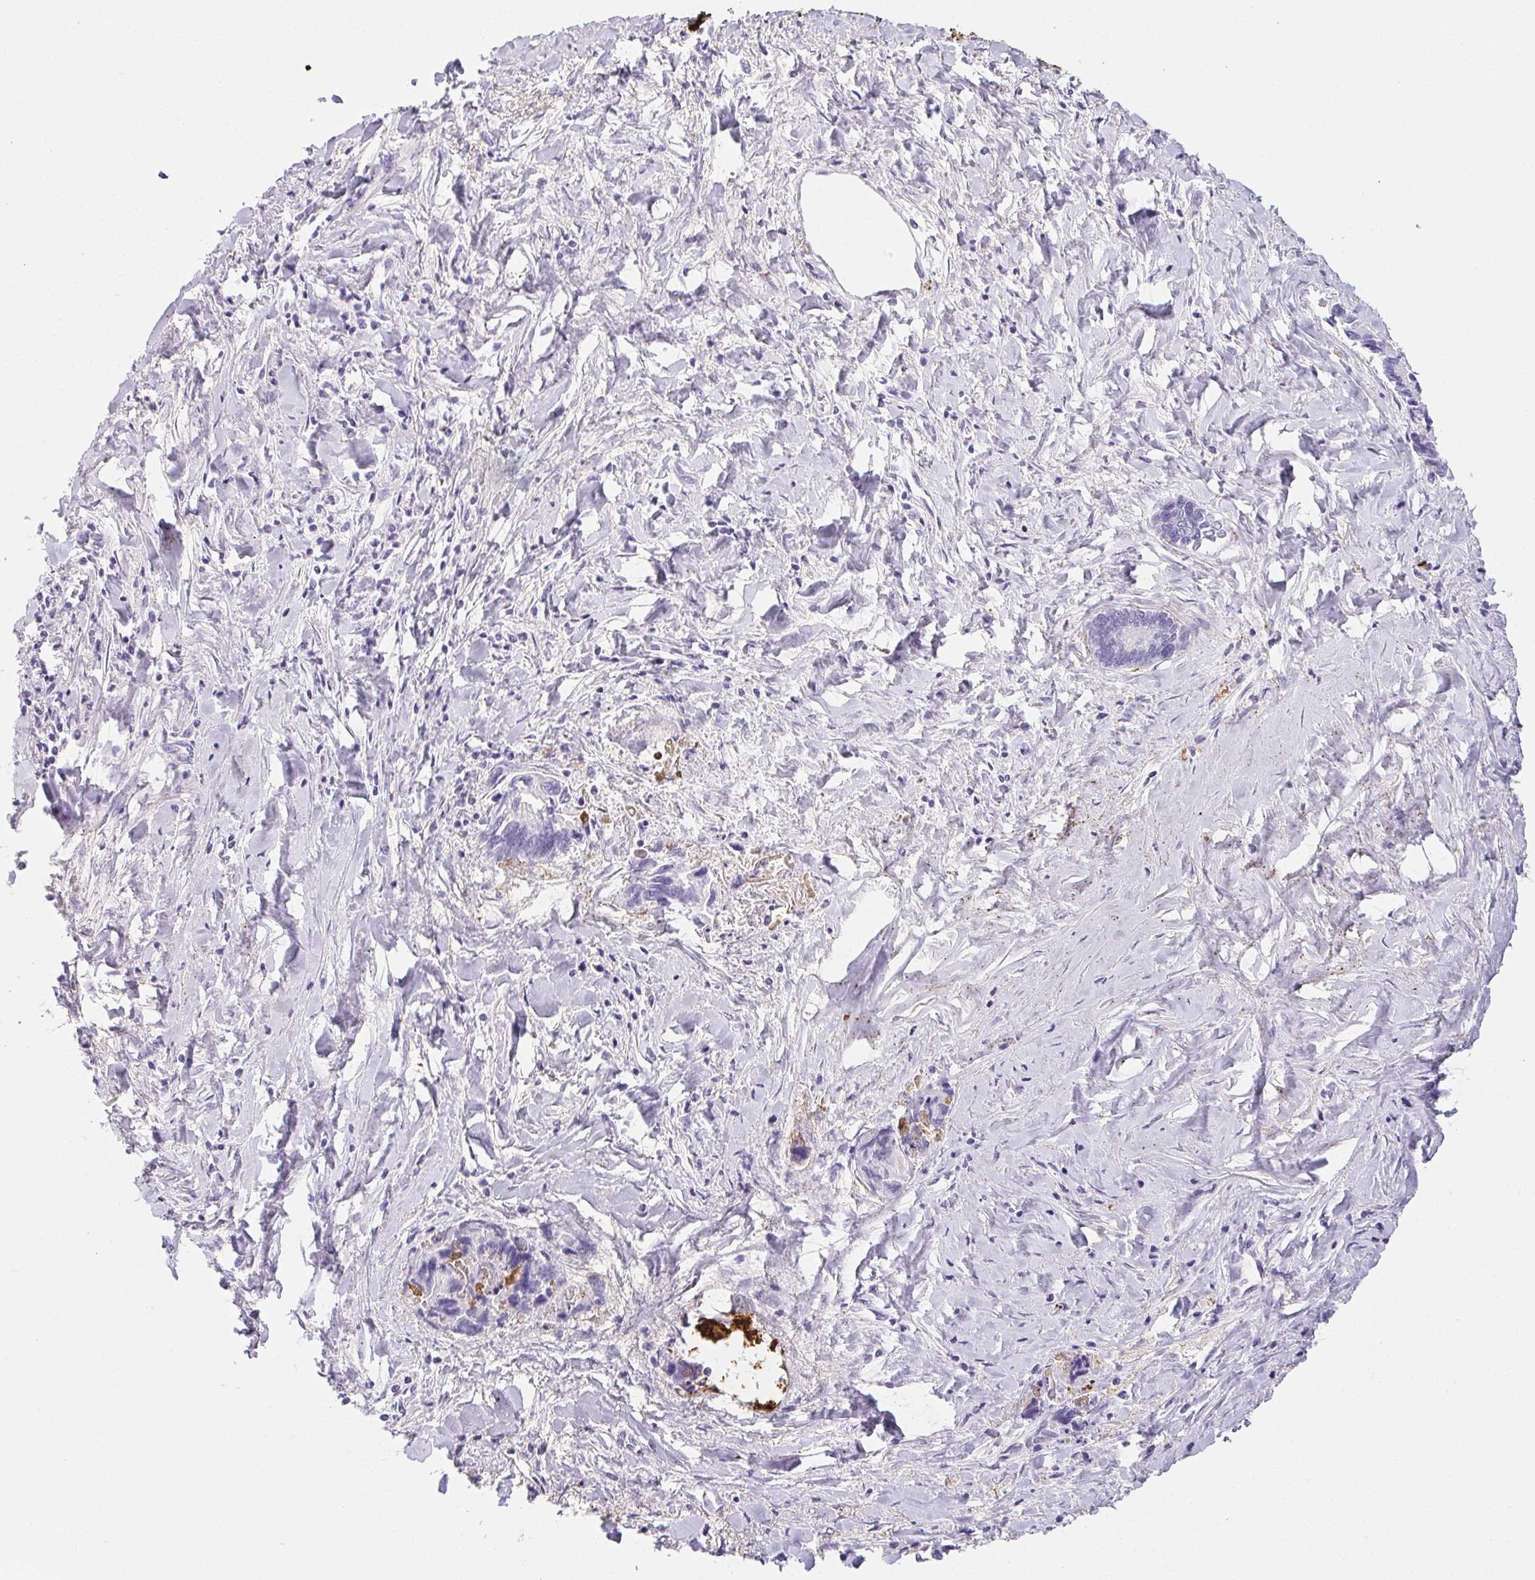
{"staining": {"intensity": "negative", "quantity": "none", "location": "none"}, "tissue": "liver cancer", "cell_type": "Tumor cells", "image_type": "cancer", "snomed": [{"axis": "morphology", "description": "Cholangiocarcinoma"}, {"axis": "topography", "description": "Liver"}], "caption": "A high-resolution micrograph shows immunohistochemistry (IHC) staining of liver cancer (cholangiocarcinoma), which exhibits no significant positivity in tumor cells.", "gene": "VTN", "patient": {"sex": "male", "age": 66}}